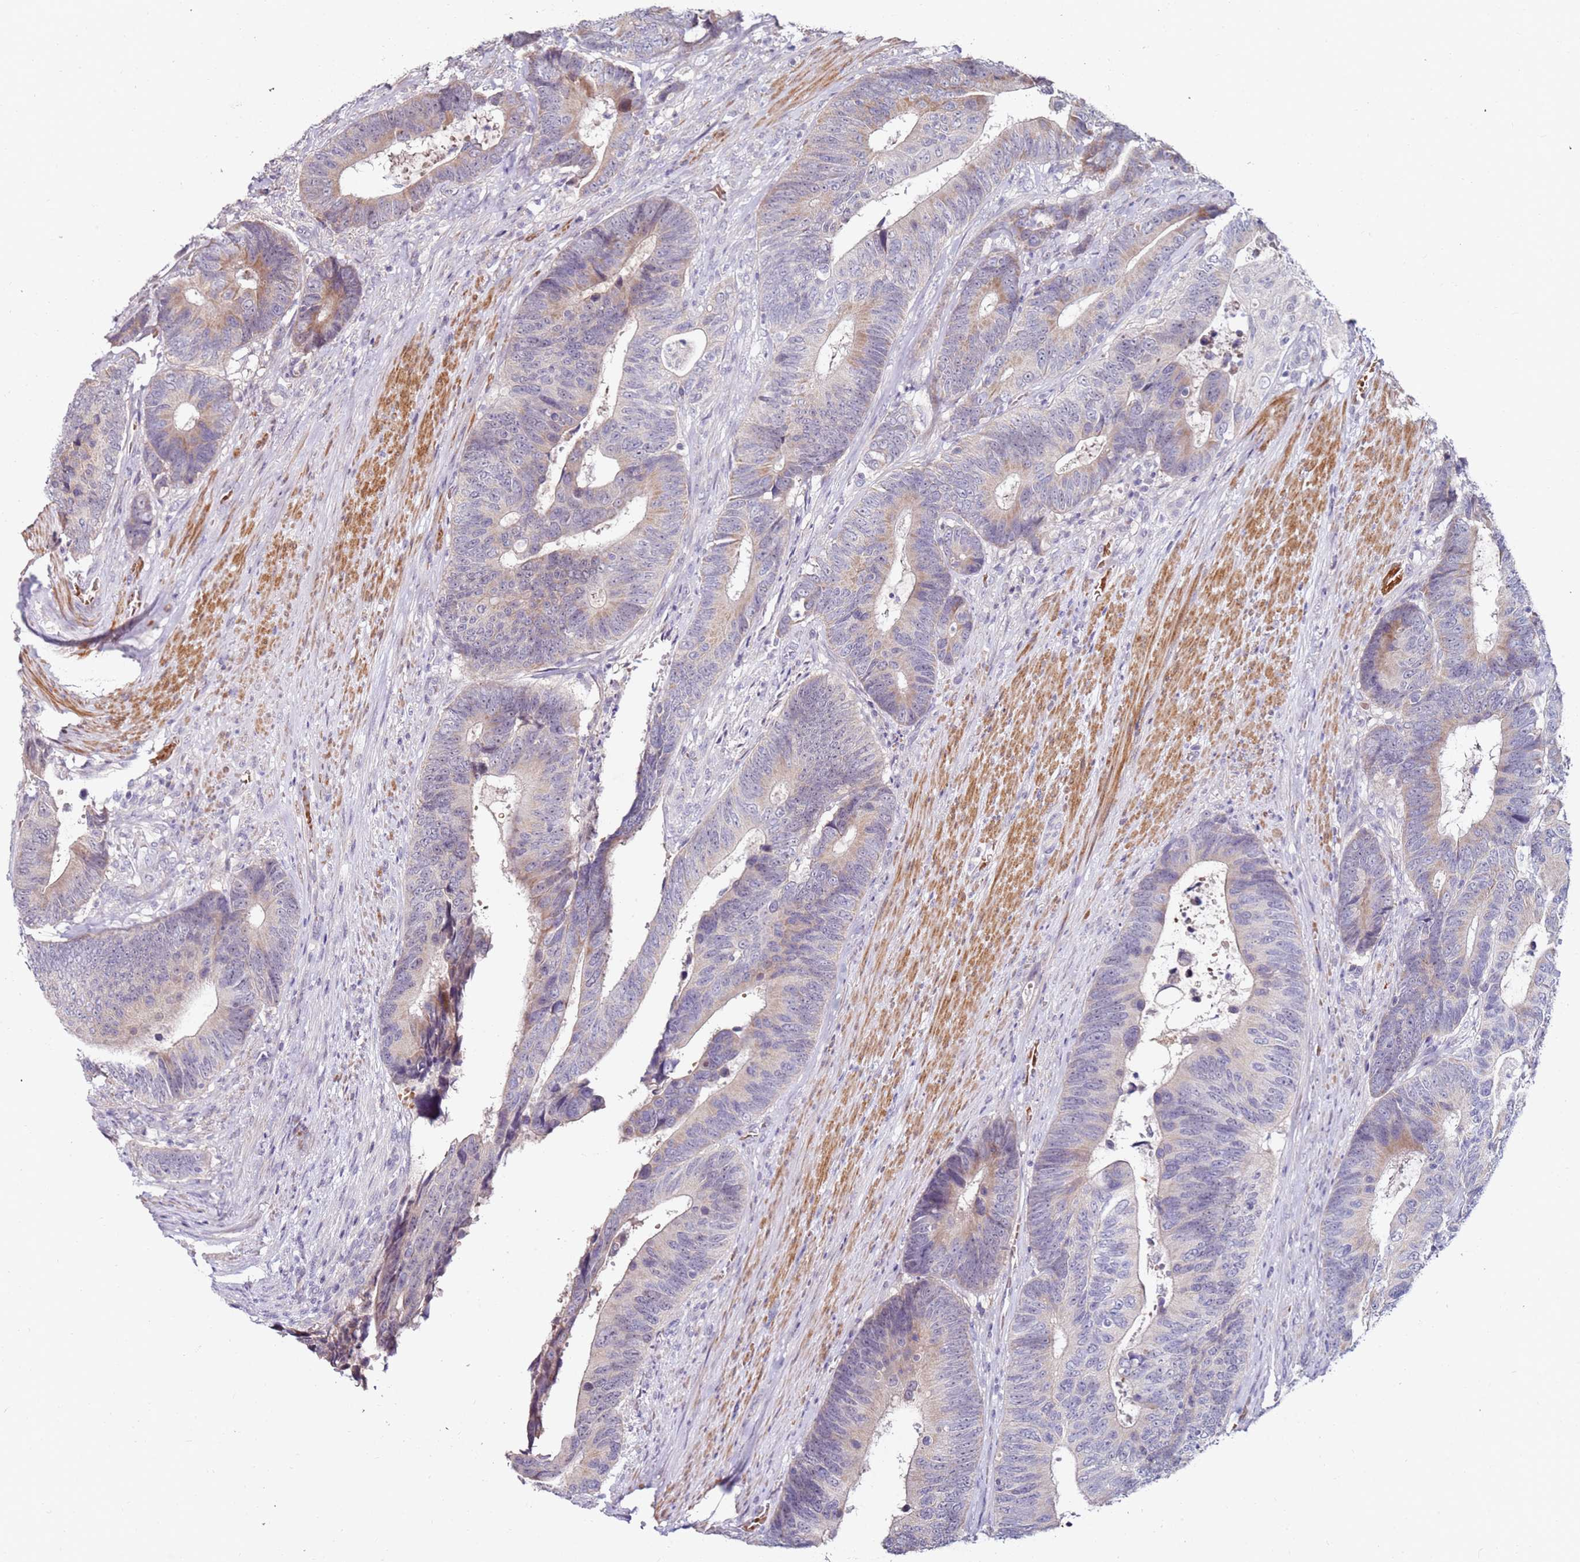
{"staining": {"intensity": "weak", "quantity": "25%-75%", "location": "cytoplasmic/membranous"}, "tissue": "colorectal cancer", "cell_type": "Tumor cells", "image_type": "cancer", "snomed": [{"axis": "morphology", "description": "Adenocarcinoma, NOS"}, {"axis": "topography", "description": "Colon"}], "caption": "IHC of human colorectal adenocarcinoma demonstrates low levels of weak cytoplasmic/membranous expression in about 25%-75% of tumor cells.", "gene": "RARS2", "patient": {"sex": "male", "age": 87}}